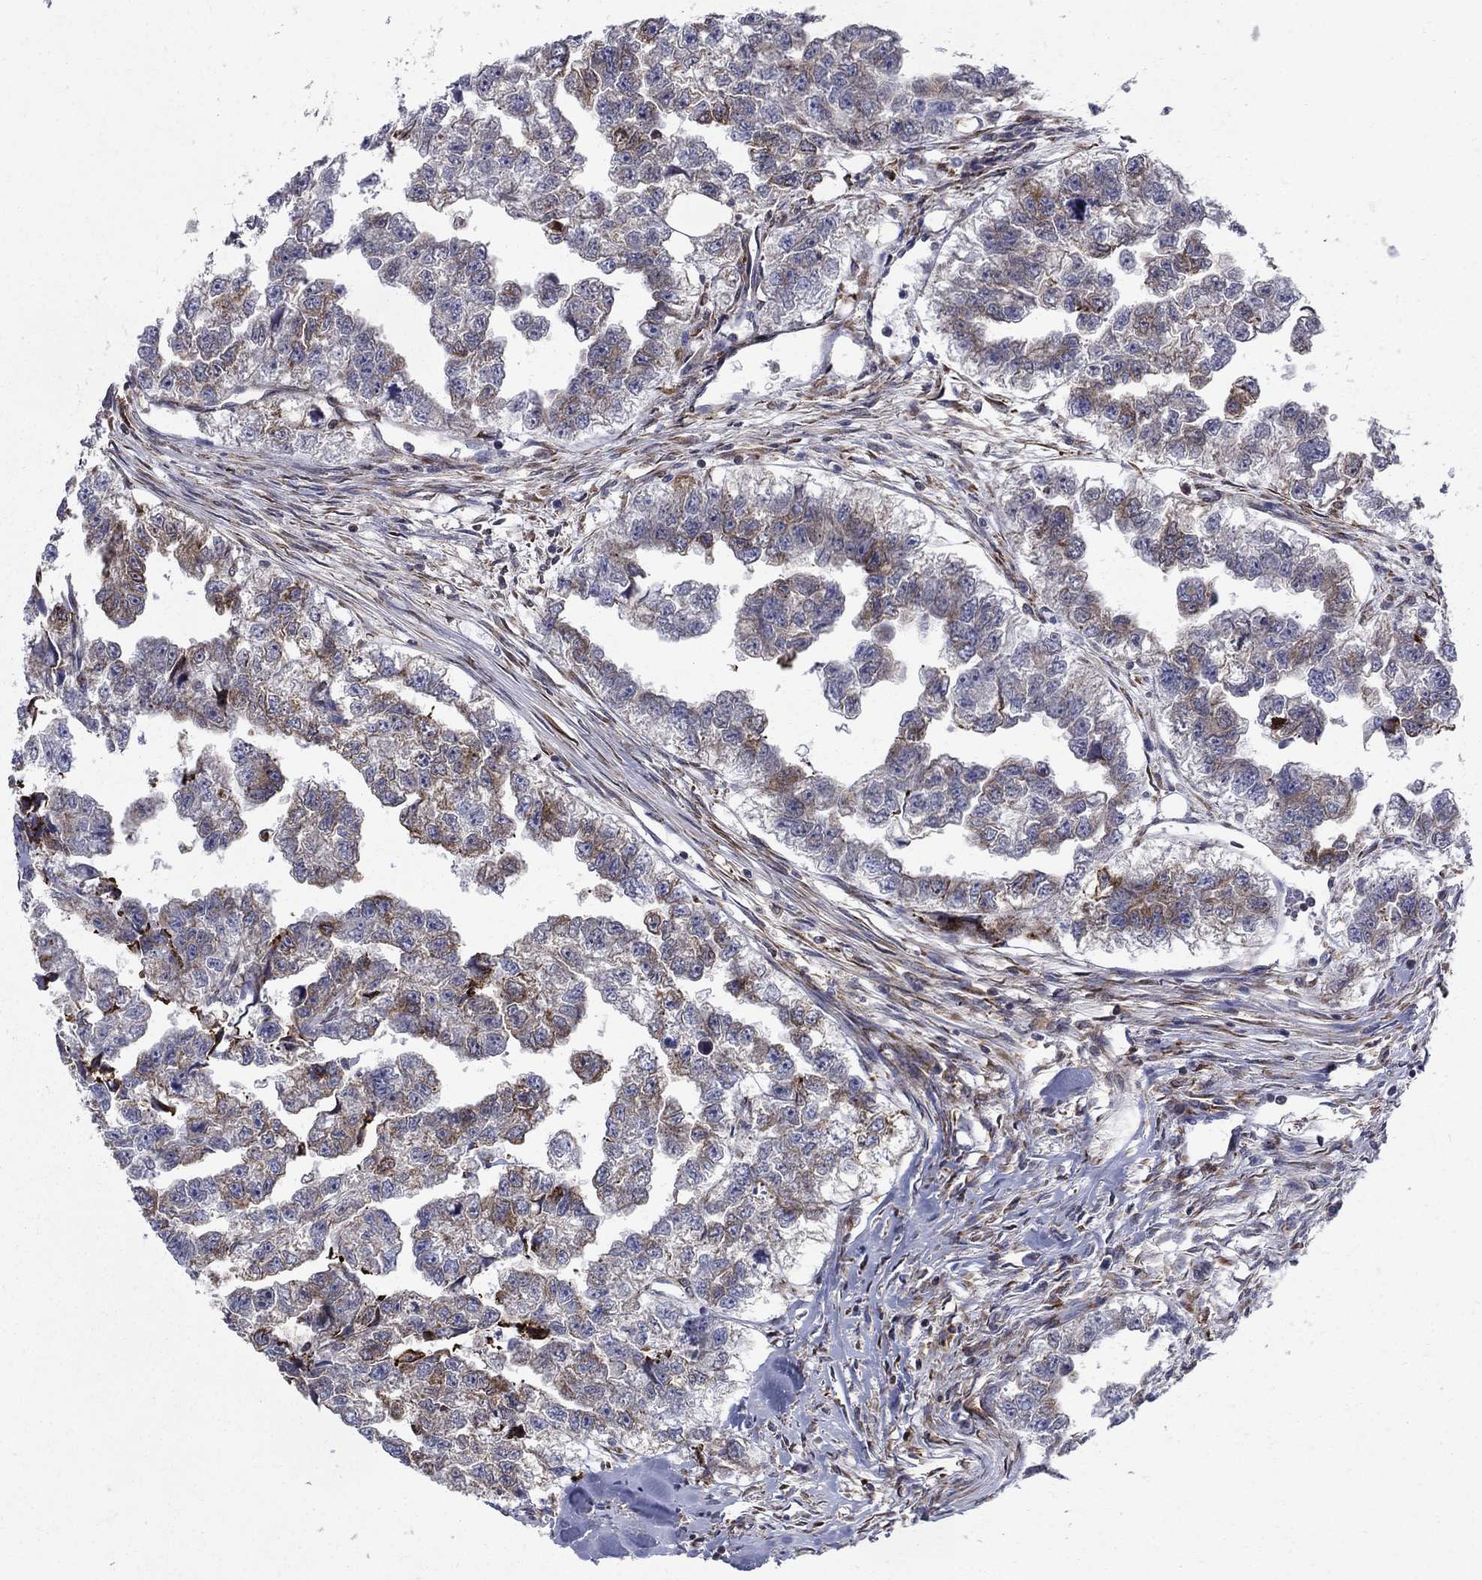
{"staining": {"intensity": "strong", "quantity": "<25%", "location": "cytoplasmic/membranous"}, "tissue": "testis cancer", "cell_type": "Tumor cells", "image_type": "cancer", "snomed": [{"axis": "morphology", "description": "Carcinoma, Embryonal, NOS"}, {"axis": "morphology", "description": "Teratoma, malignant, NOS"}, {"axis": "topography", "description": "Testis"}], "caption": "IHC micrograph of neoplastic tissue: human embryonal carcinoma (testis) stained using IHC demonstrates medium levels of strong protein expression localized specifically in the cytoplasmic/membranous of tumor cells, appearing as a cytoplasmic/membranous brown color.", "gene": "CAB39L", "patient": {"sex": "male", "age": 44}}